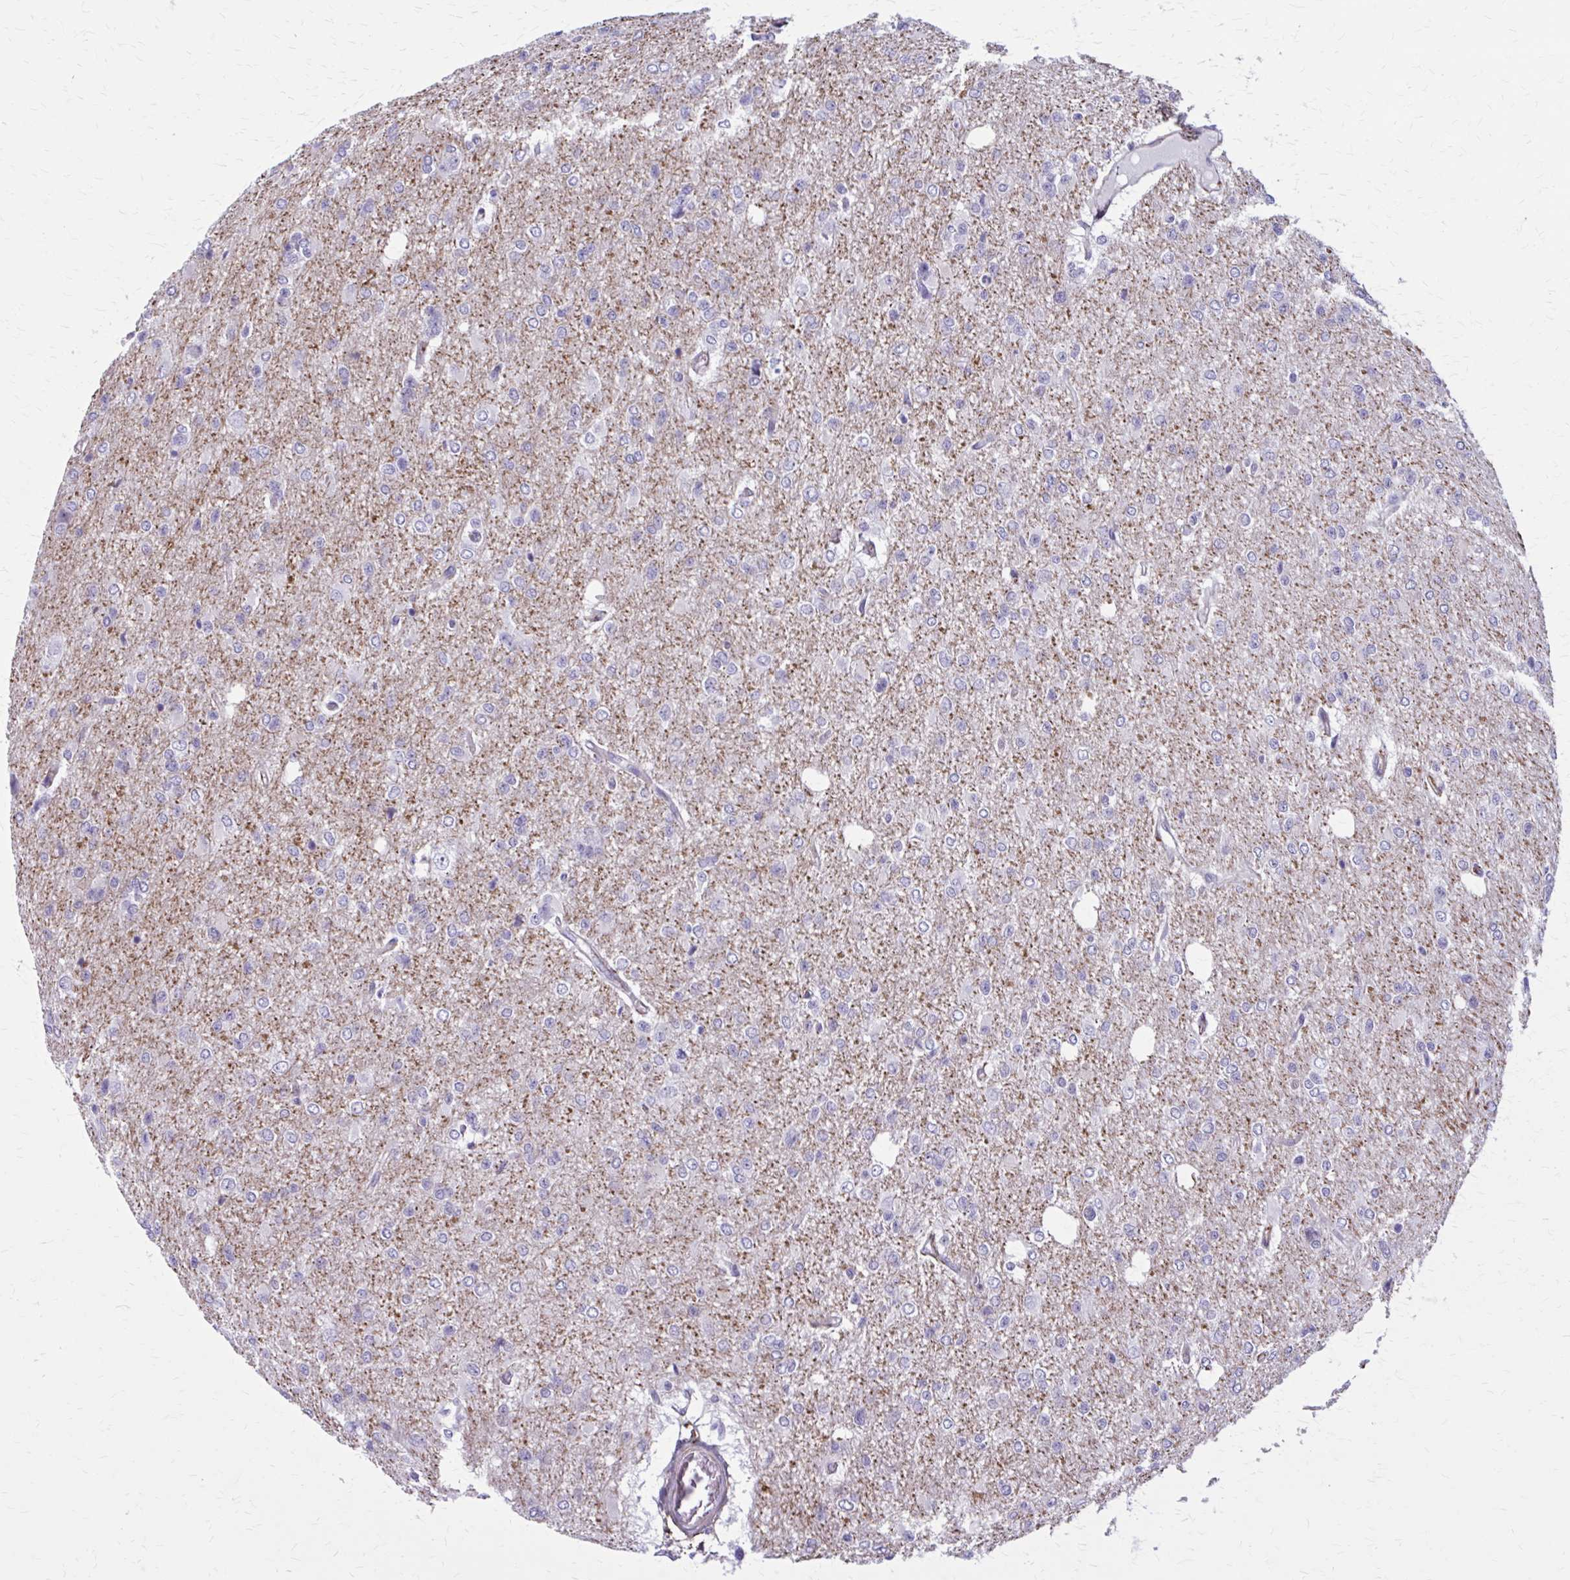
{"staining": {"intensity": "negative", "quantity": "none", "location": "none"}, "tissue": "glioma", "cell_type": "Tumor cells", "image_type": "cancer", "snomed": [{"axis": "morphology", "description": "Glioma, malignant, Low grade"}, {"axis": "topography", "description": "Brain"}], "caption": "The photomicrograph exhibits no staining of tumor cells in malignant glioma (low-grade). The staining is performed using DAB (3,3'-diaminobenzidine) brown chromogen with nuclei counter-stained in using hematoxylin.", "gene": "AKAP12", "patient": {"sex": "male", "age": 26}}